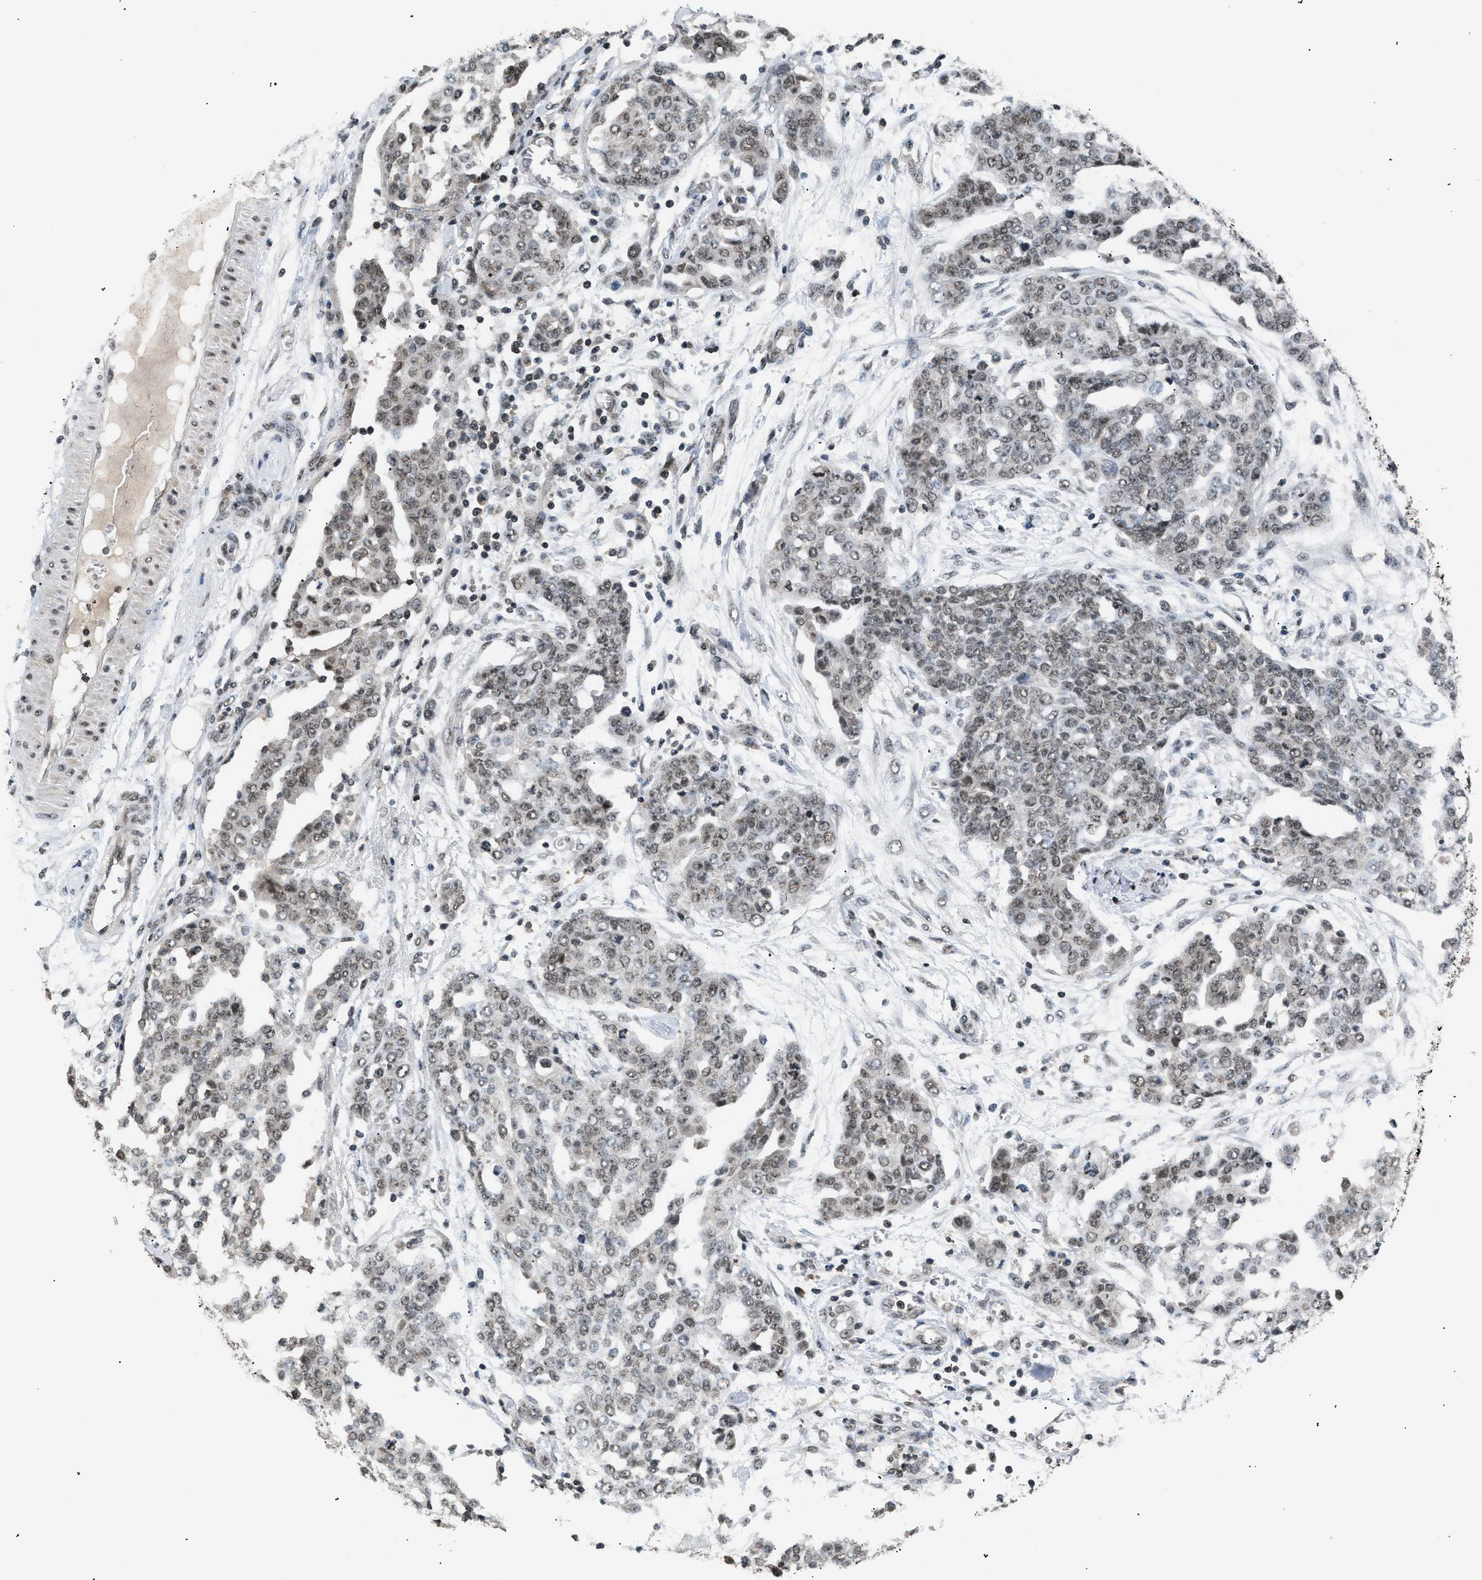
{"staining": {"intensity": "weak", "quantity": ">75%", "location": "nuclear"}, "tissue": "ovarian cancer", "cell_type": "Tumor cells", "image_type": "cancer", "snomed": [{"axis": "morphology", "description": "Cystadenocarcinoma, serous, NOS"}, {"axis": "topography", "description": "Soft tissue"}, {"axis": "topography", "description": "Ovary"}], "caption": "A brown stain highlights weak nuclear expression of a protein in serous cystadenocarcinoma (ovarian) tumor cells.", "gene": "RBM5", "patient": {"sex": "female", "age": 57}}